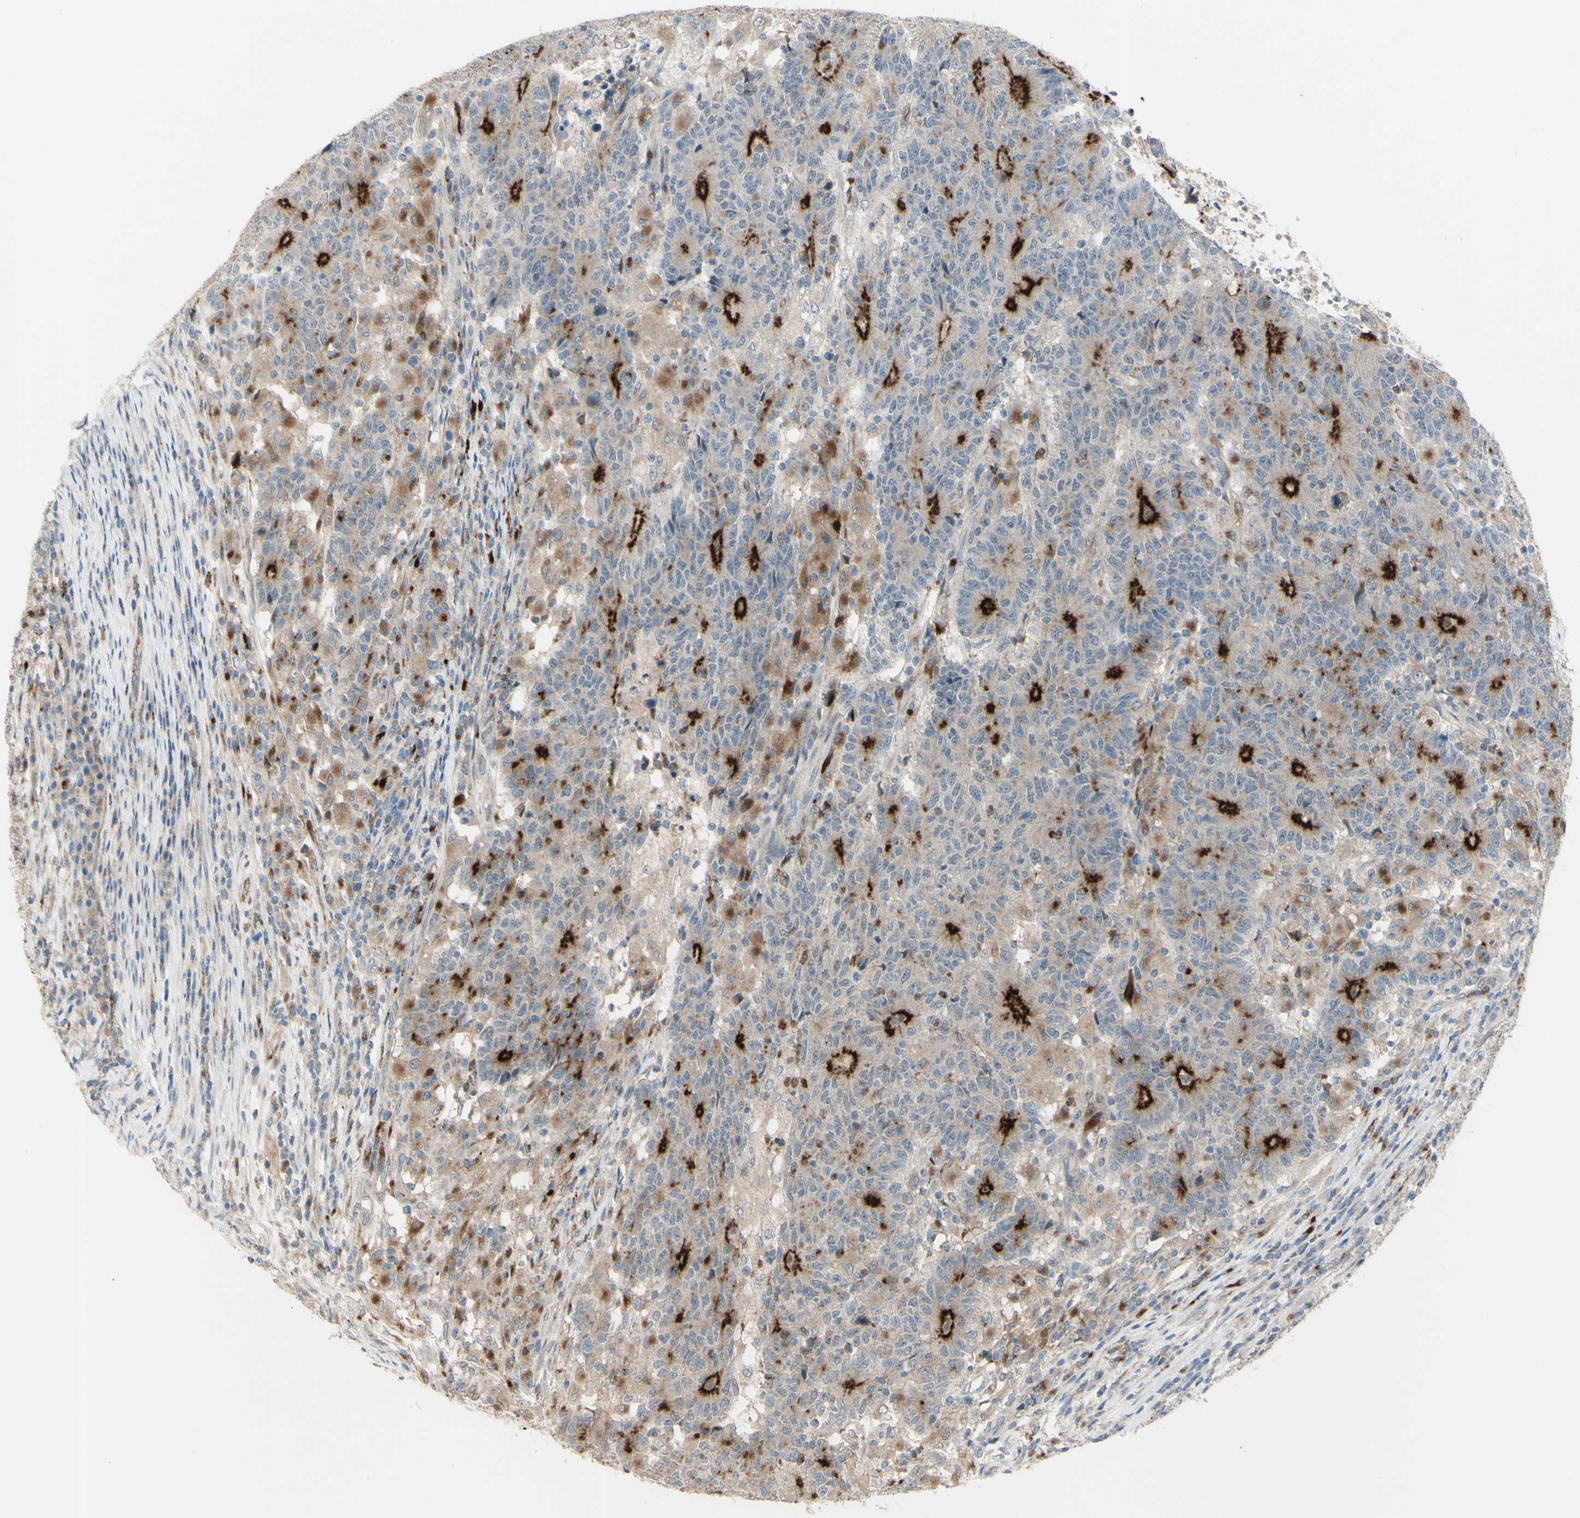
{"staining": {"intensity": "moderate", "quantity": "25%-75%", "location": "cytoplasmic/membranous"}, "tissue": "colorectal cancer", "cell_type": "Tumor cells", "image_type": "cancer", "snomed": [{"axis": "morphology", "description": "Normal tissue, NOS"}, {"axis": "morphology", "description": "Adenocarcinoma, NOS"}, {"axis": "topography", "description": "Colon"}], "caption": "Tumor cells show medium levels of moderate cytoplasmic/membranous positivity in approximately 25%-75% of cells in human colorectal cancer (adenocarcinoma).", "gene": "LMTK2", "patient": {"sex": "female", "age": 75}}